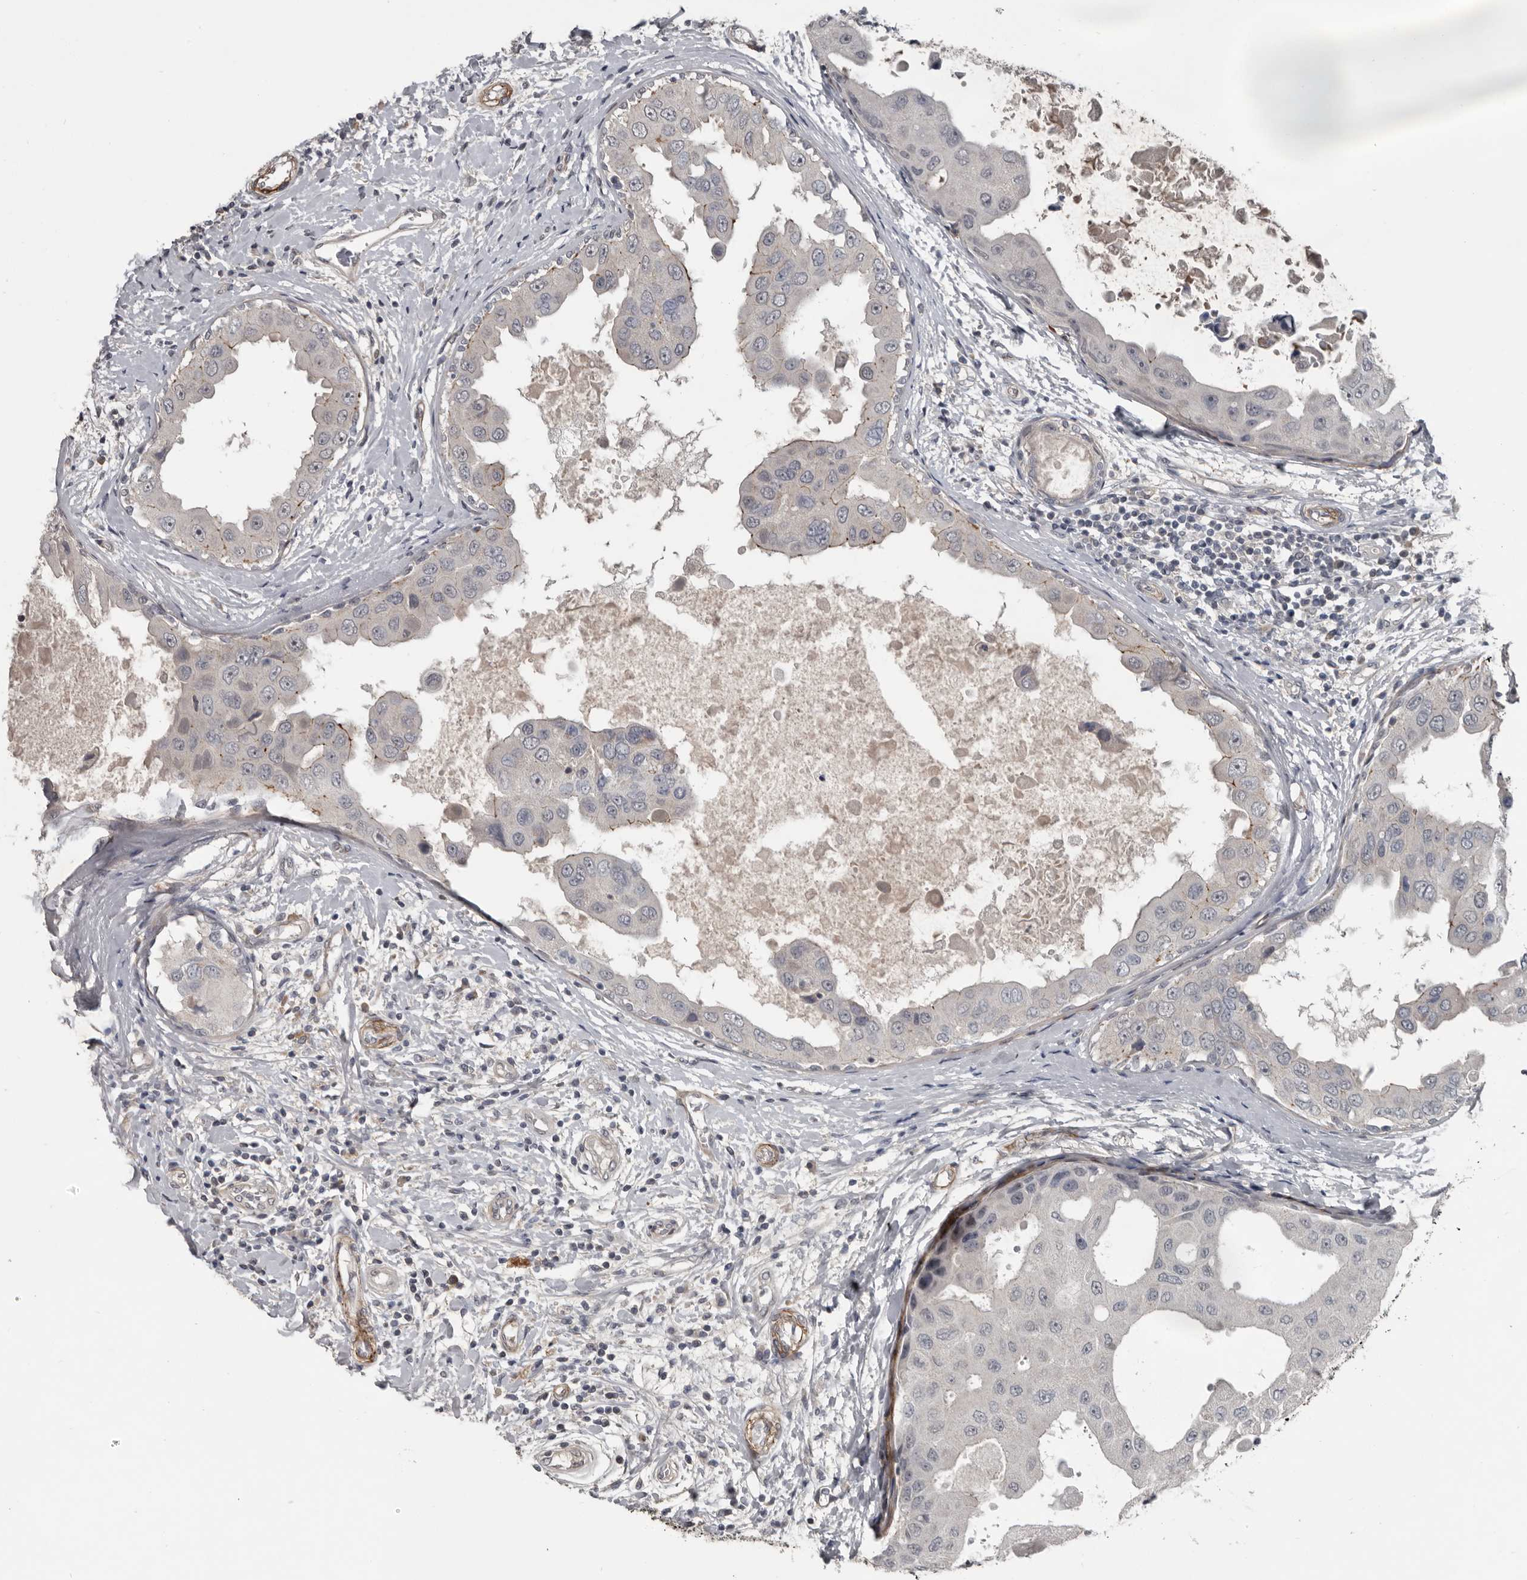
{"staining": {"intensity": "weak", "quantity": "<25%", "location": "cytoplasmic/membranous"}, "tissue": "breast cancer", "cell_type": "Tumor cells", "image_type": "cancer", "snomed": [{"axis": "morphology", "description": "Duct carcinoma"}, {"axis": "topography", "description": "Breast"}], "caption": "A photomicrograph of breast cancer stained for a protein exhibits no brown staining in tumor cells.", "gene": "C1orf216", "patient": {"sex": "female", "age": 27}}